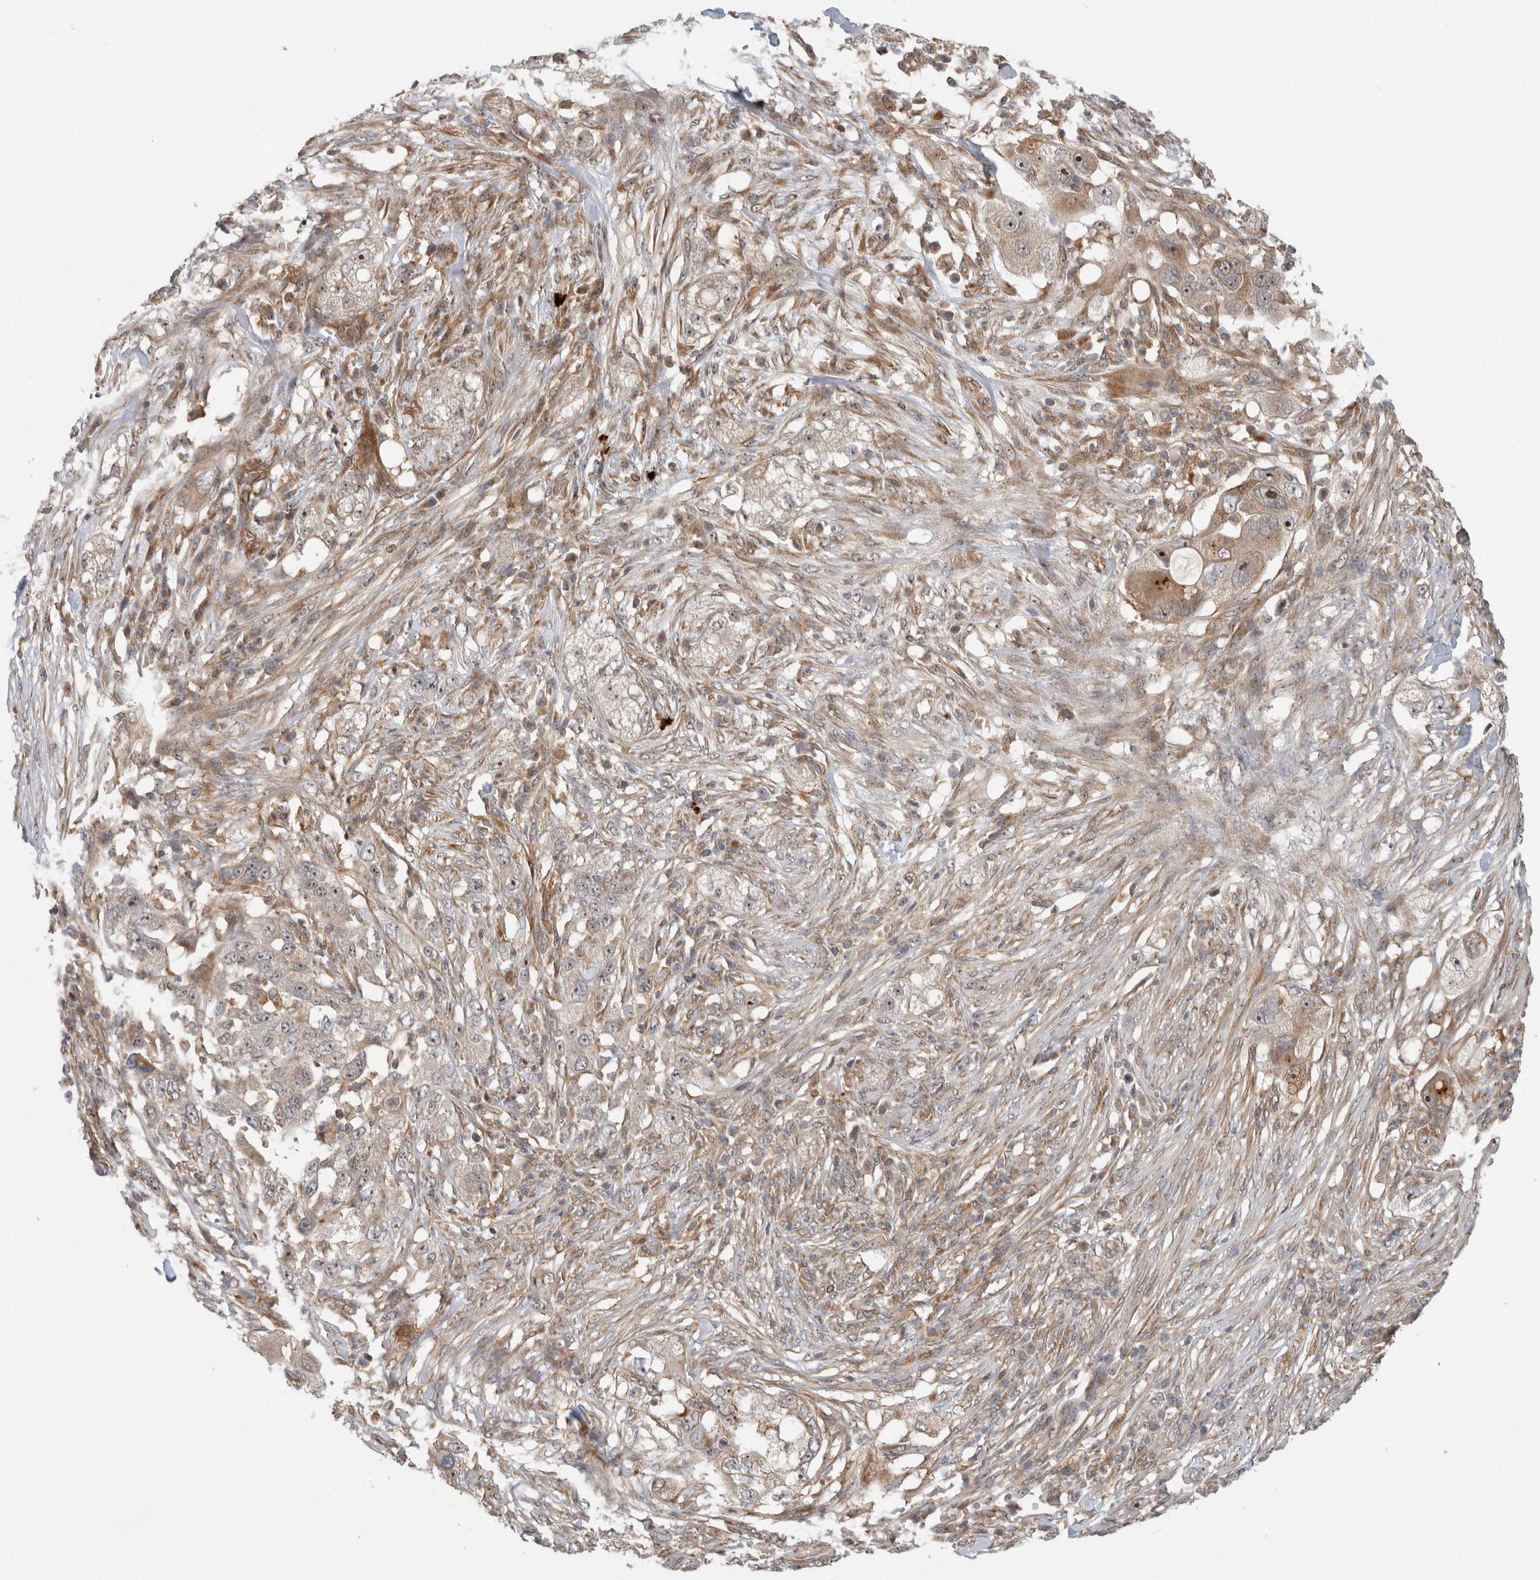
{"staining": {"intensity": "moderate", "quantity": ">75%", "location": "cytoplasmic/membranous,nuclear"}, "tissue": "pancreatic cancer", "cell_type": "Tumor cells", "image_type": "cancer", "snomed": [{"axis": "morphology", "description": "Adenocarcinoma, NOS"}, {"axis": "topography", "description": "Pancreas"}], "caption": "This image exhibits immunohistochemistry staining of pancreatic cancer, with medium moderate cytoplasmic/membranous and nuclear positivity in about >75% of tumor cells.", "gene": "WASF2", "patient": {"sex": "female", "age": 78}}